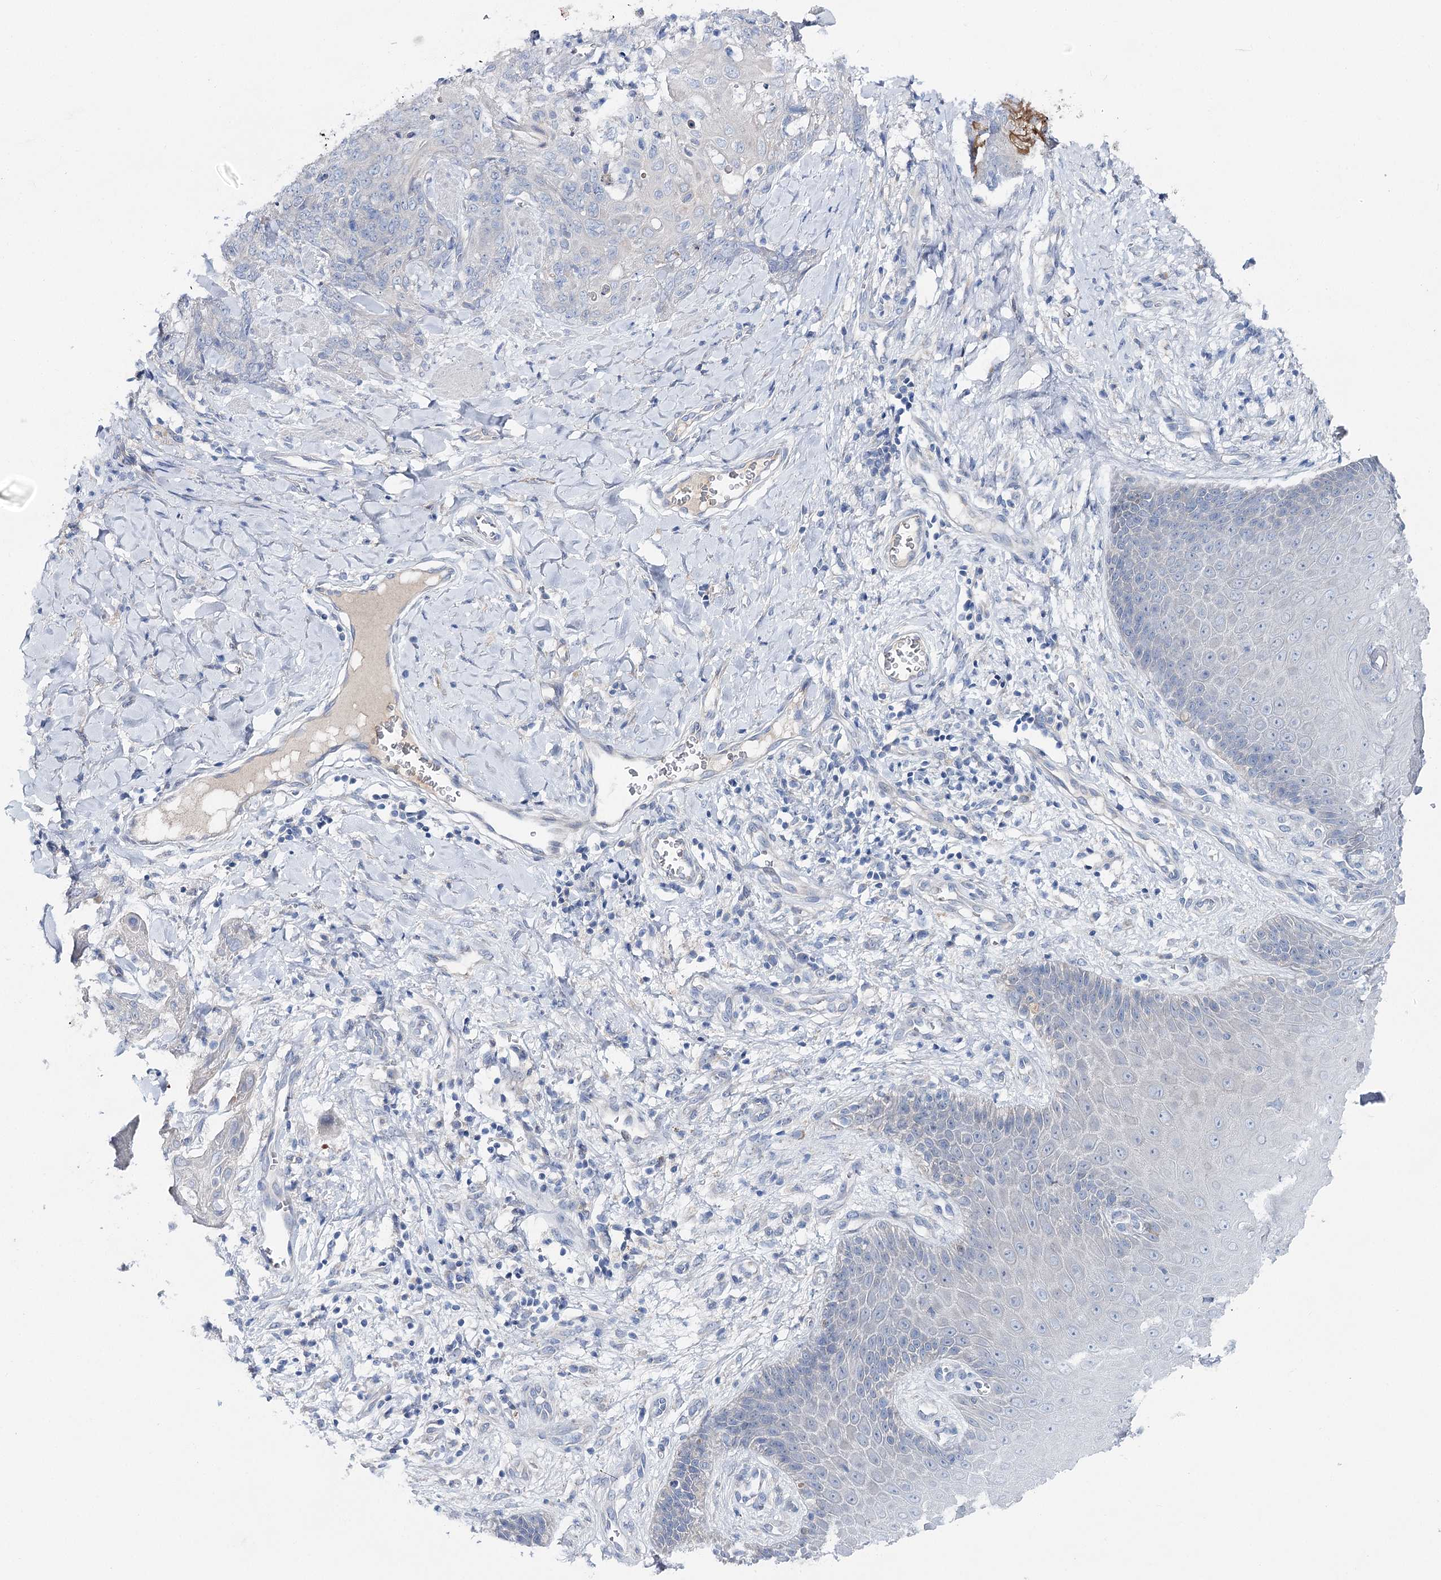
{"staining": {"intensity": "negative", "quantity": "none", "location": "none"}, "tissue": "skin cancer", "cell_type": "Tumor cells", "image_type": "cancer", "snomed": [{"axis": "morphology", "description": "Squamous cell carcinoma, NOS"}, {"axis": "topography", "description": "Skin"}, {"axis": "topography", "description": "Vulva"}], "caption": "This histopathology image is of skin cancer stained with immunohistochemistry (IHC) to label a protein in brown with the nuclei are counter-stained blue. There is no positivity in tumor cells.", "gene": "LRRC14B", "patient": {"sex": "female", "age": 85}}